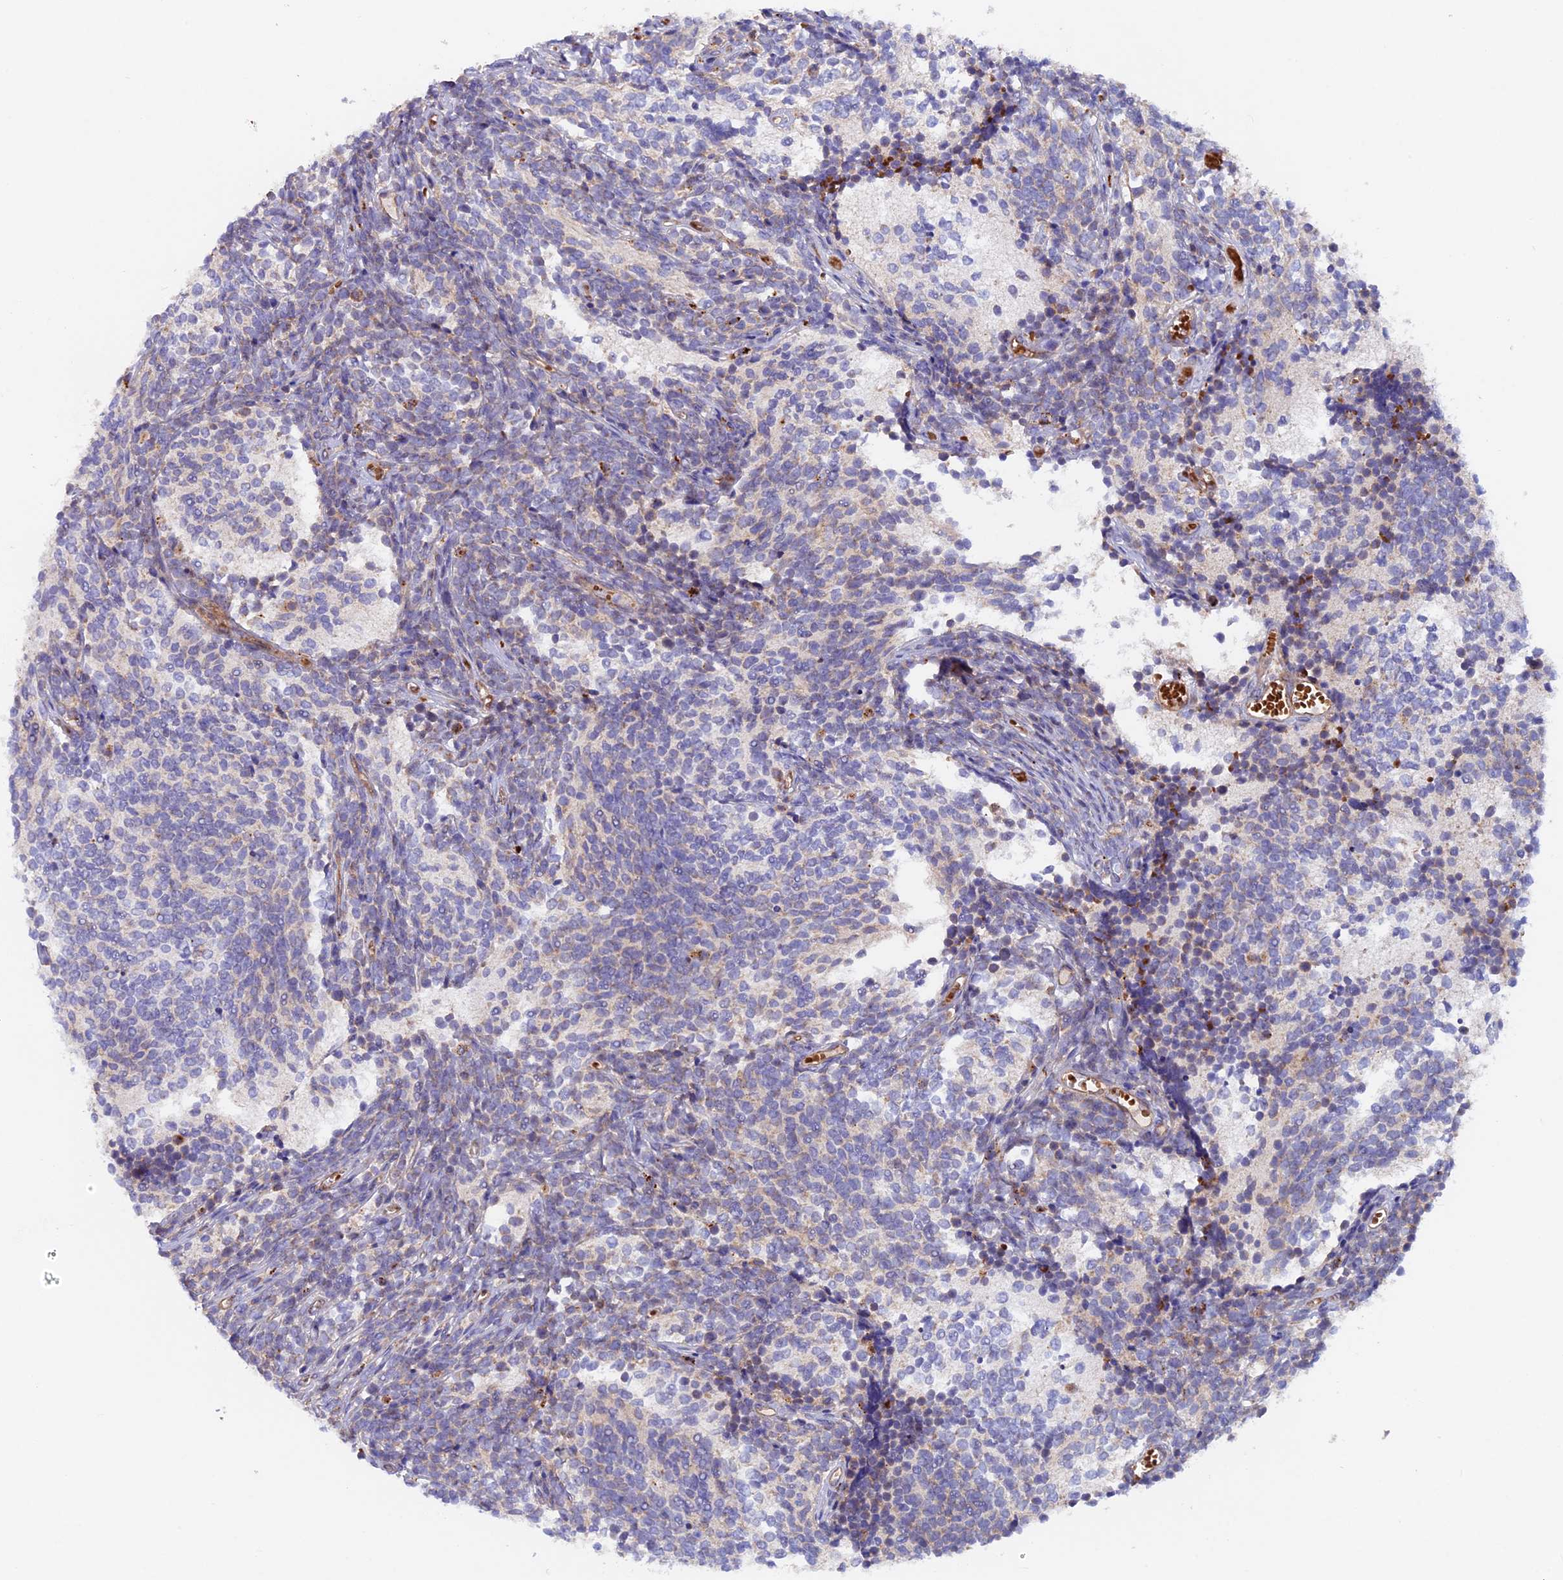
{"staining": {"intensity": "negative", "quantity": "none", "location": "none"}, "tissue": "glioma", "cell_type": "Tumor cells", "image_type": "cancer", "snomed": [{"axis": "morphology", "description": "Glioma, malignant, Low grade"}, {"axis": "topography", "description": "Brain"}], "caption": "Immunohistochemistry (IHC) of malignant glioma (low-grade) reveals no positivity in tumor cells. (Immunohistochemistry, brightfield microscopy, high magnification).", "gene": "DUS3L", "patient": {"sex": "female", "age": 1}}